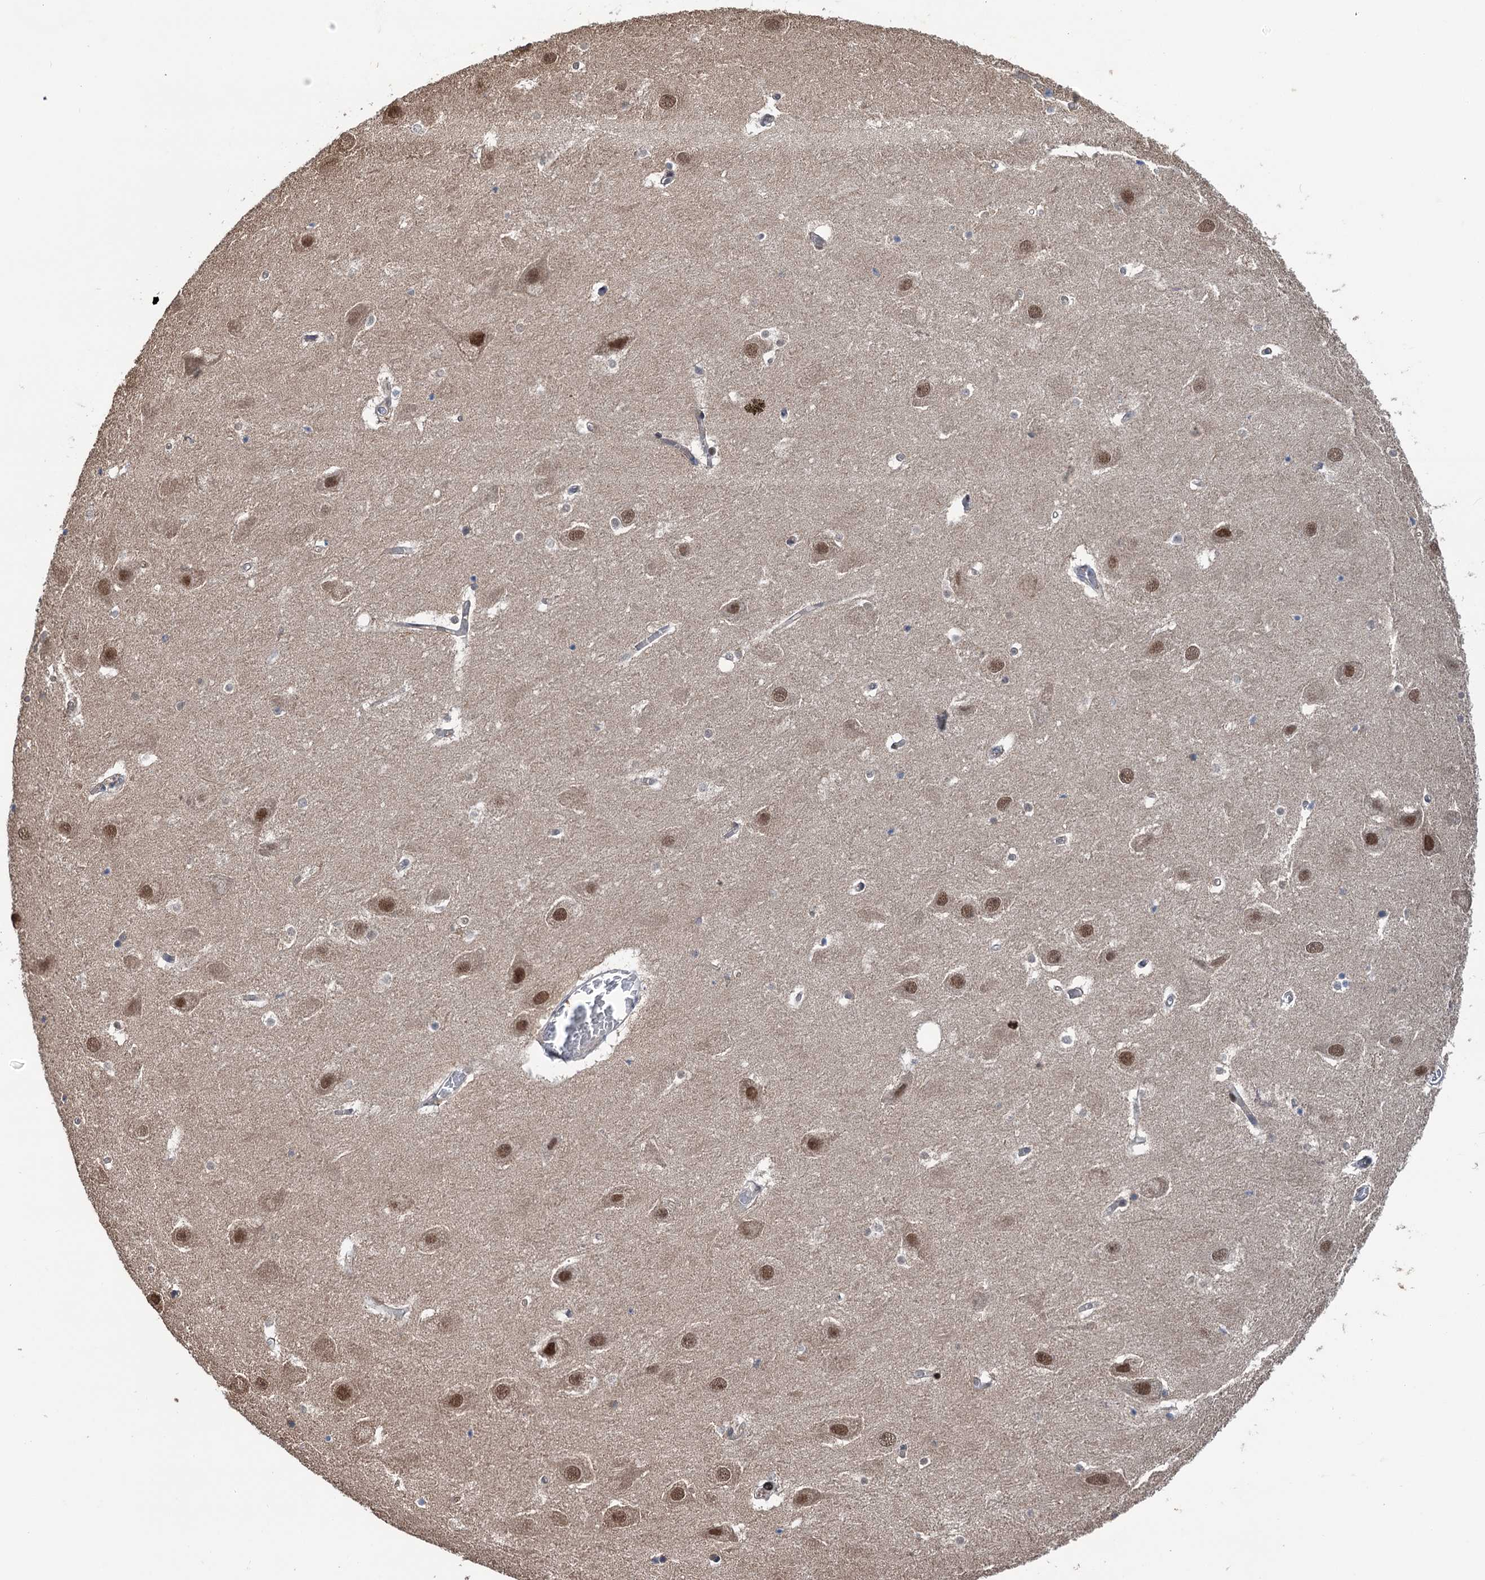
{"staining": {"intensity": "moderate", "quantity": "<25%", "location": "nuclear"}, "tissue": "hippocampus", "cell_type": "Glial cells", "image_type": "normal", "snomed": [{"axis": "morphology", "description": "Normal tissue, NOS"}, {"axis": "topography", "description": "Hippocampus"}], "caption": "Protein analysis of unremarkable hippocampus displays moderate nuclear expression in about <25% of glial cells. (IHC, brightfield microscopy, high magnification).", "gene": "NCAPD2", "patient": {"sex": "female", "age": 52}}